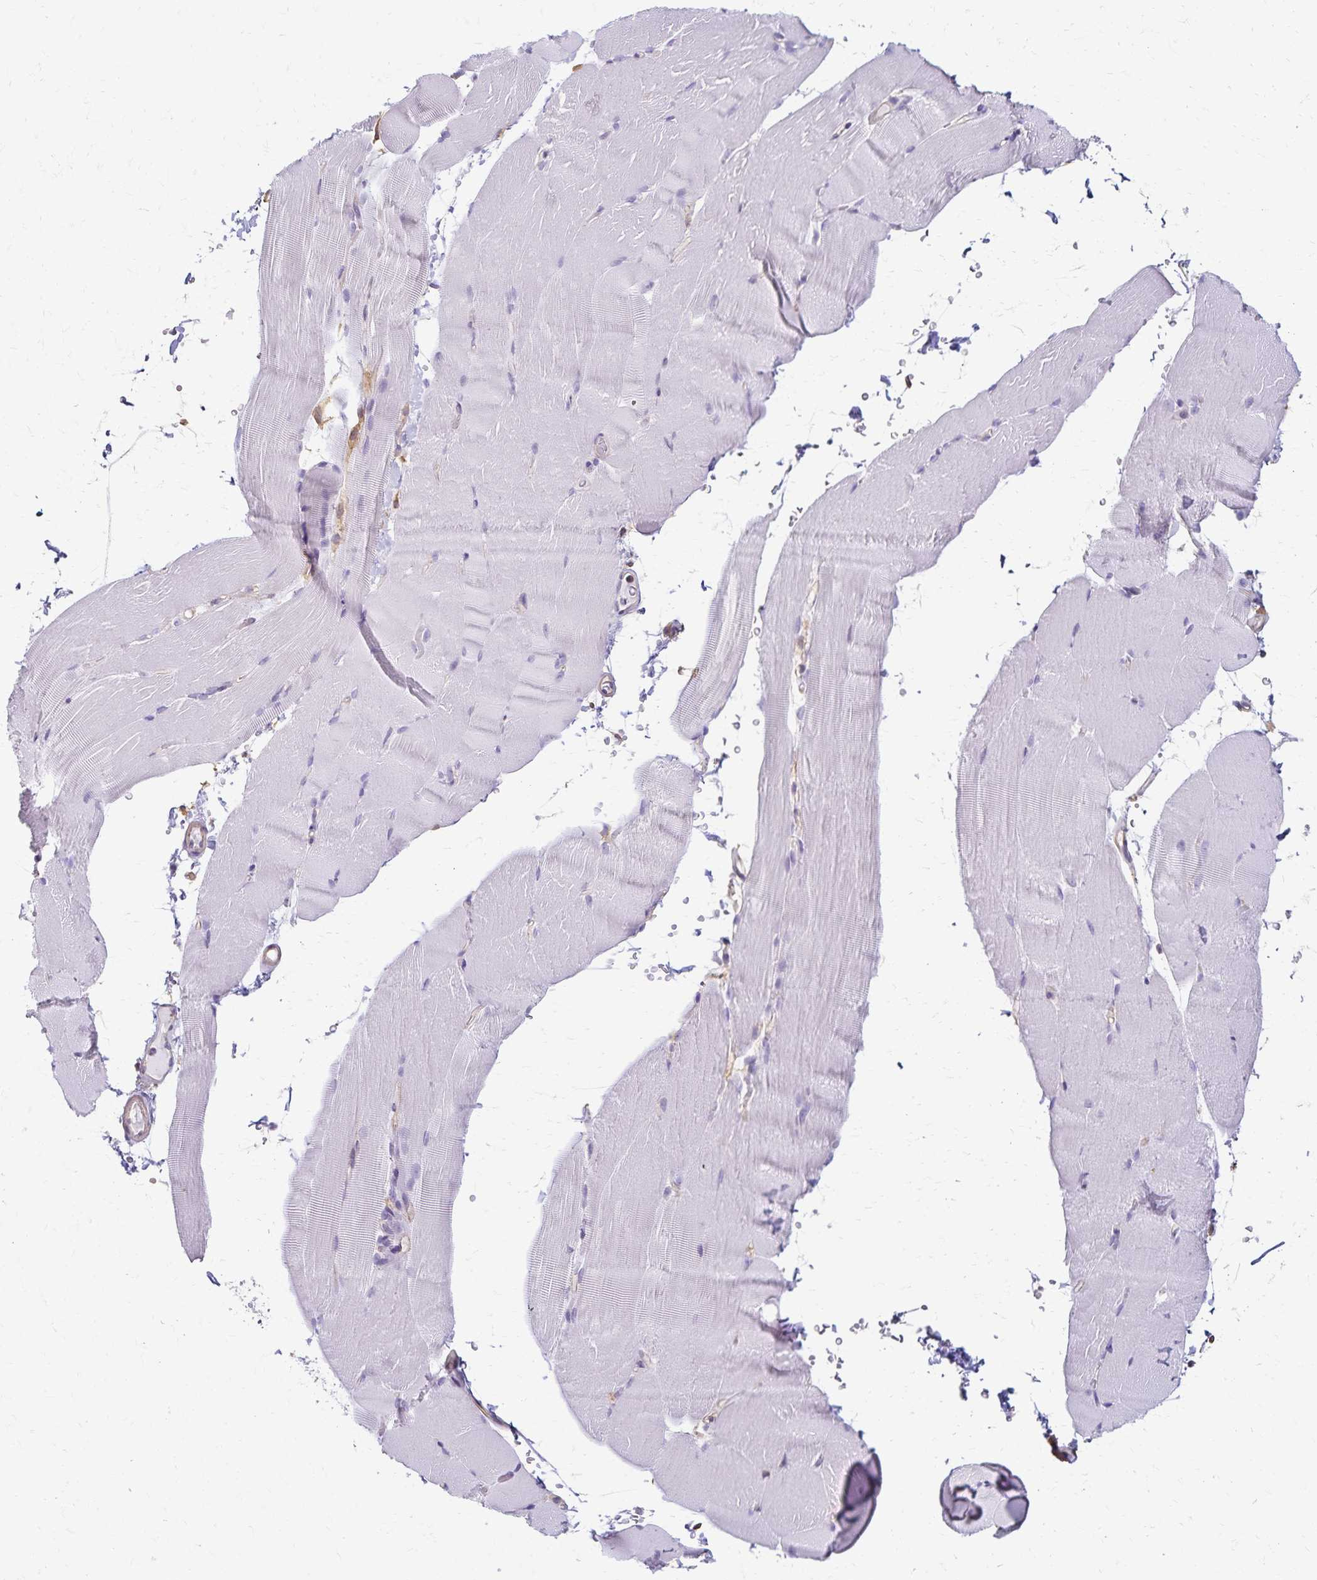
{"staining": {"intensity": "negative", "quantity": "none", "location": "none"}, "tissue": "skeletal muscle", "cell_type": "Myocytes", "image_type": "normal", "snomed": [{"axis": "morphology", "description": "Normal tissue, NOS"}, {"axis": "topography", "description": "Skeletal muscle"}], "caption": "This is a histopathology image of IHC staining of benign skeletal muscle, which shows no staining in myocytes.", "gene": "KISS1", "patient": {"sex": "female", "age": 37}}